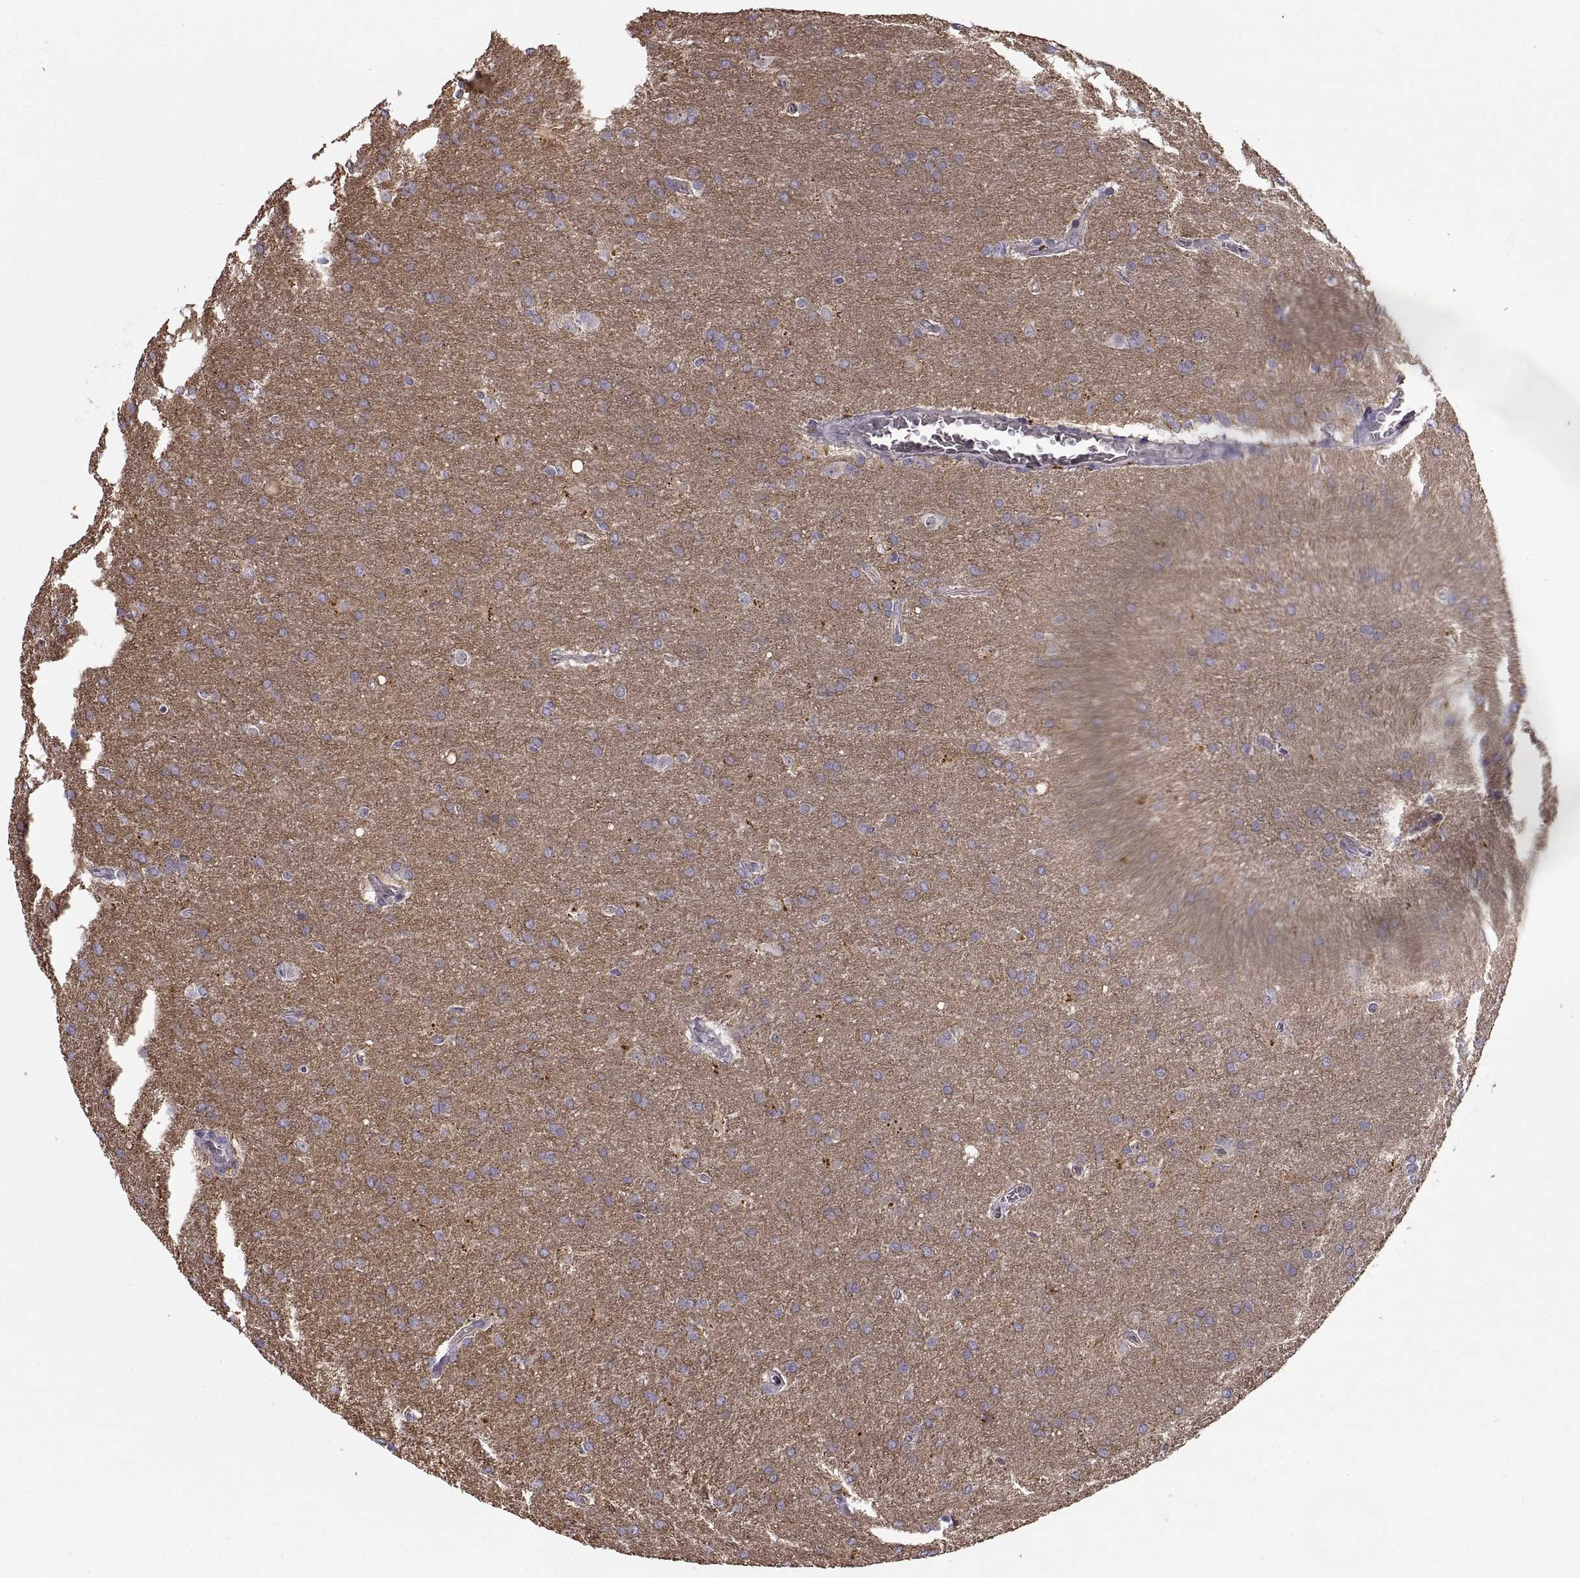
{"staining": {"intensity": "negative", "quantity": "none", "location": "none"}, "tissue": "glioma", "cell_type": "Tumor cells", "image_type": "cancer", "snomed": [{"axis": "morphology", "description": "Glioma, malignant, Low grade"}, {"axis": "topography", "description": "Brain"}], "caption": "Glioma was stained to show a protein in brown. There is no significant staining in tumor cells.", "gene": "MEIOC", "patient": {"sex": "female", "age": 32}}